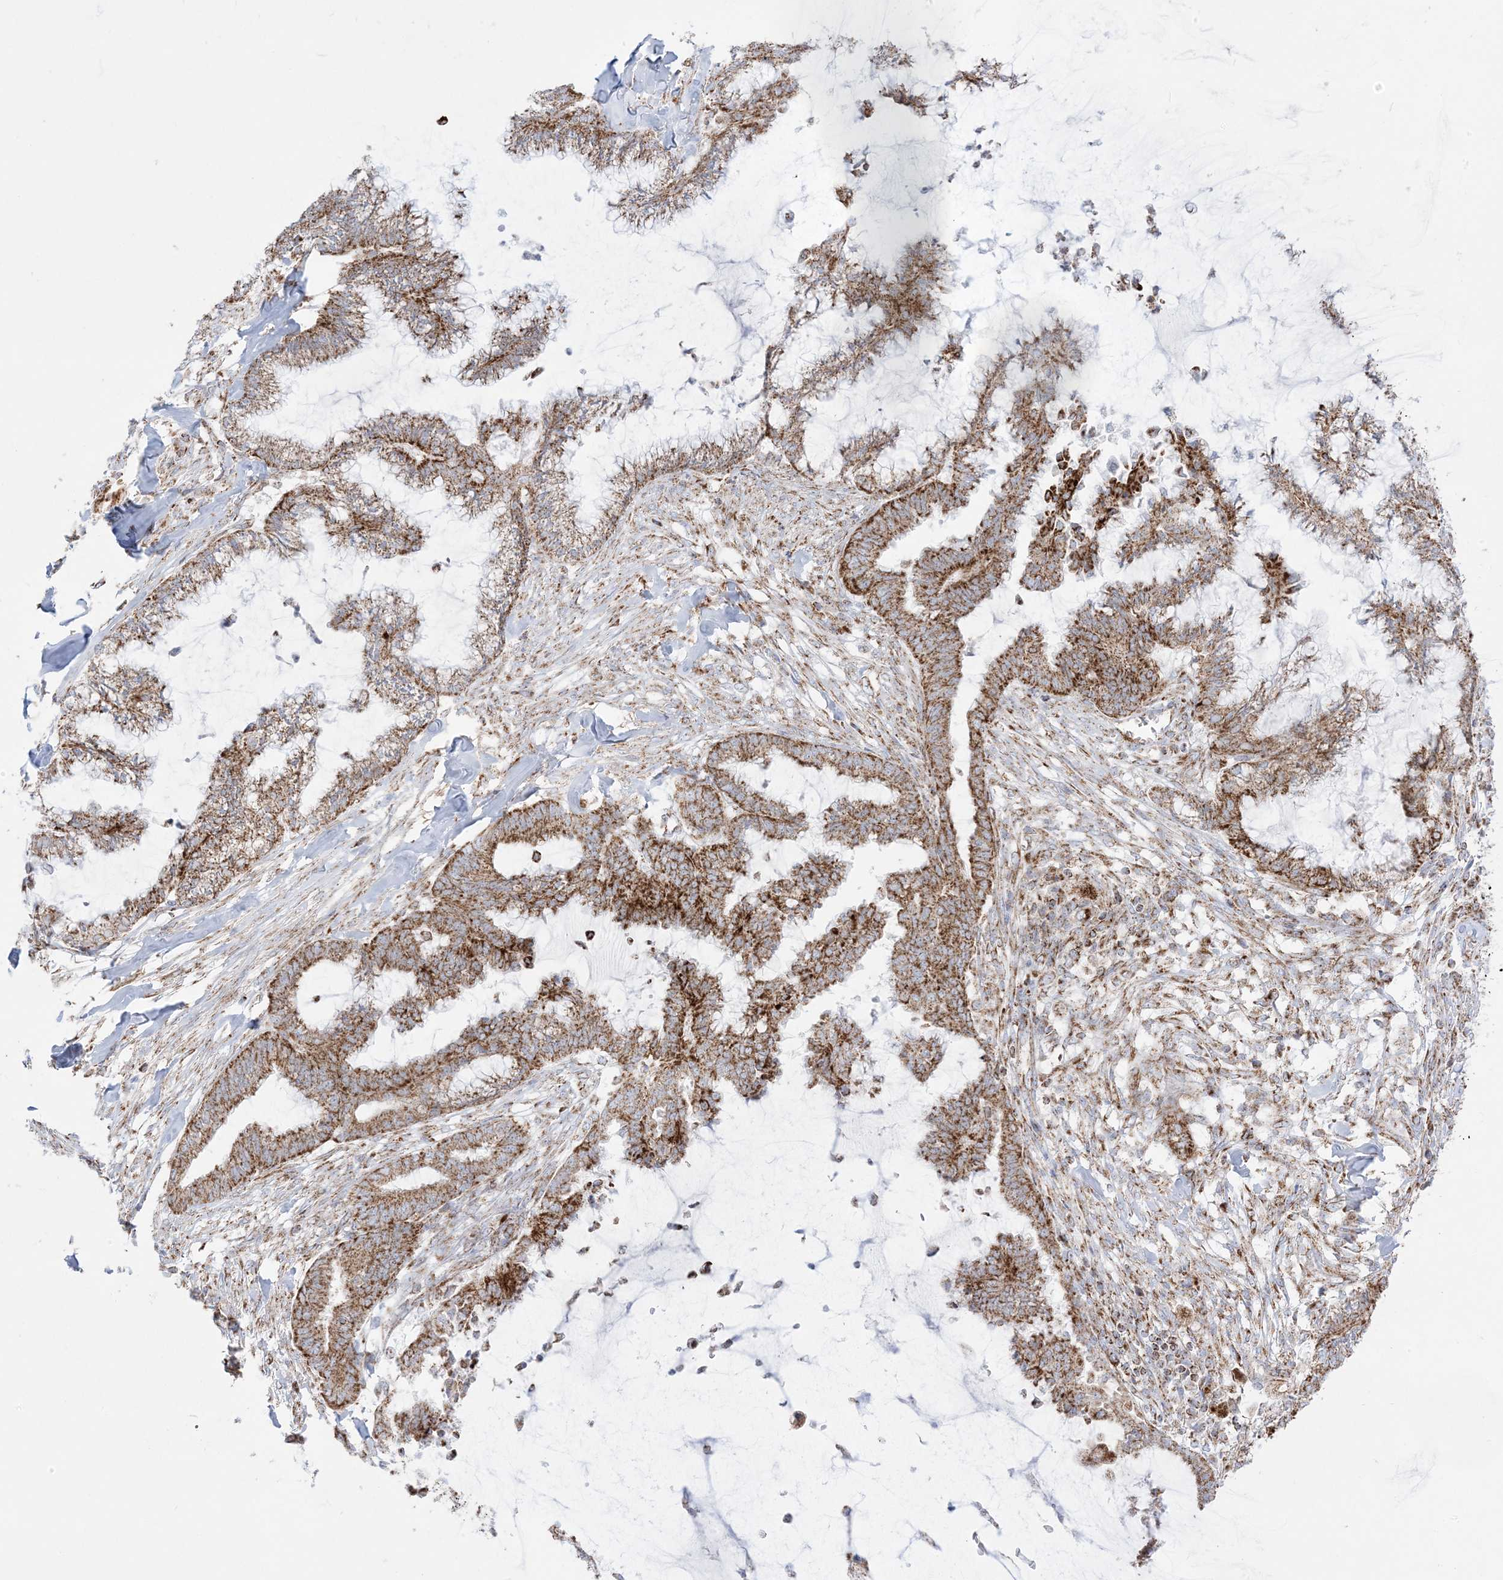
{"staining": {"intensity": "moderate", "quantity": ">75%", "location": "cytoplasmic/membranous"}, "tissue": "endometrial cancer", "cell_type": "Tumor cells", "image_type": "cancer", "snomed": [{"axis": "morphology", "description": "Adenocarcinoma, NOS"}, {"axis": "topography", "description": "Endometrium"}], "caption": "The immunohistochemical stain shows moderate cytoplasmic/membranous expression in tumor cells of endometrial adenocarcinoma tissue.", "gene": "MRPS36", "patient": {"sex": "female", "age": 86}}